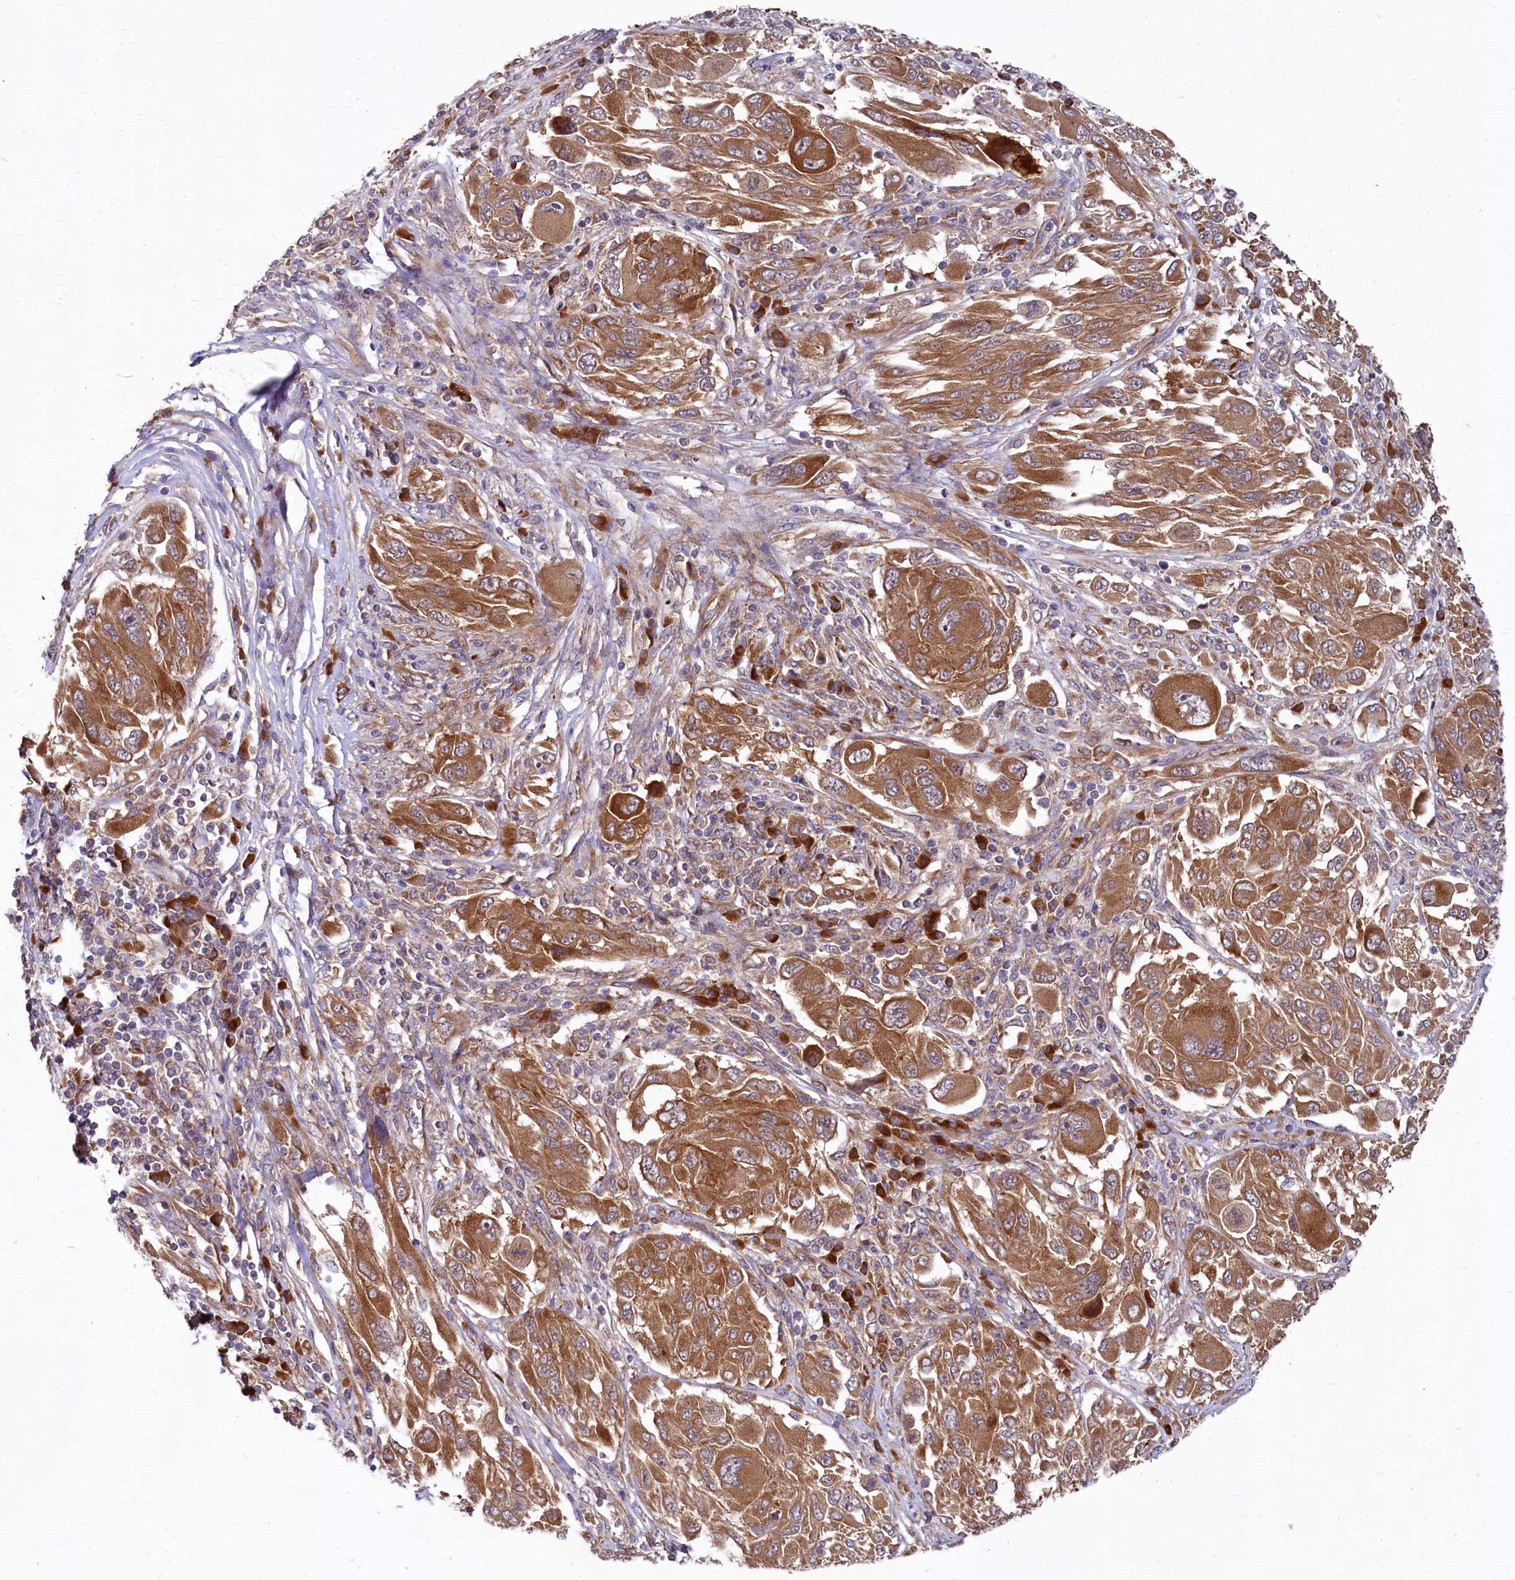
{"staining": {"intensity": "strong", "quantity": ">75%", "location": "cytoplasmic/membranous"}, "tissue": "melanoma", "cell_type": "Tumor cells", "image_type": "cancer", "snomed": [{"axis": "morphology", "description": "Malignant melanoma, NOS"}, {"axis": "topography", "description": "Skin"}], "caption": "There is high levels of strong cytoplasmic/membranous staining in tumor cells of malignant melanoma, as demonstrated by immunohistochemical staining (brown color).", "gene": "EIF2B2", "patient": {"sex": "female", "age": 91}}